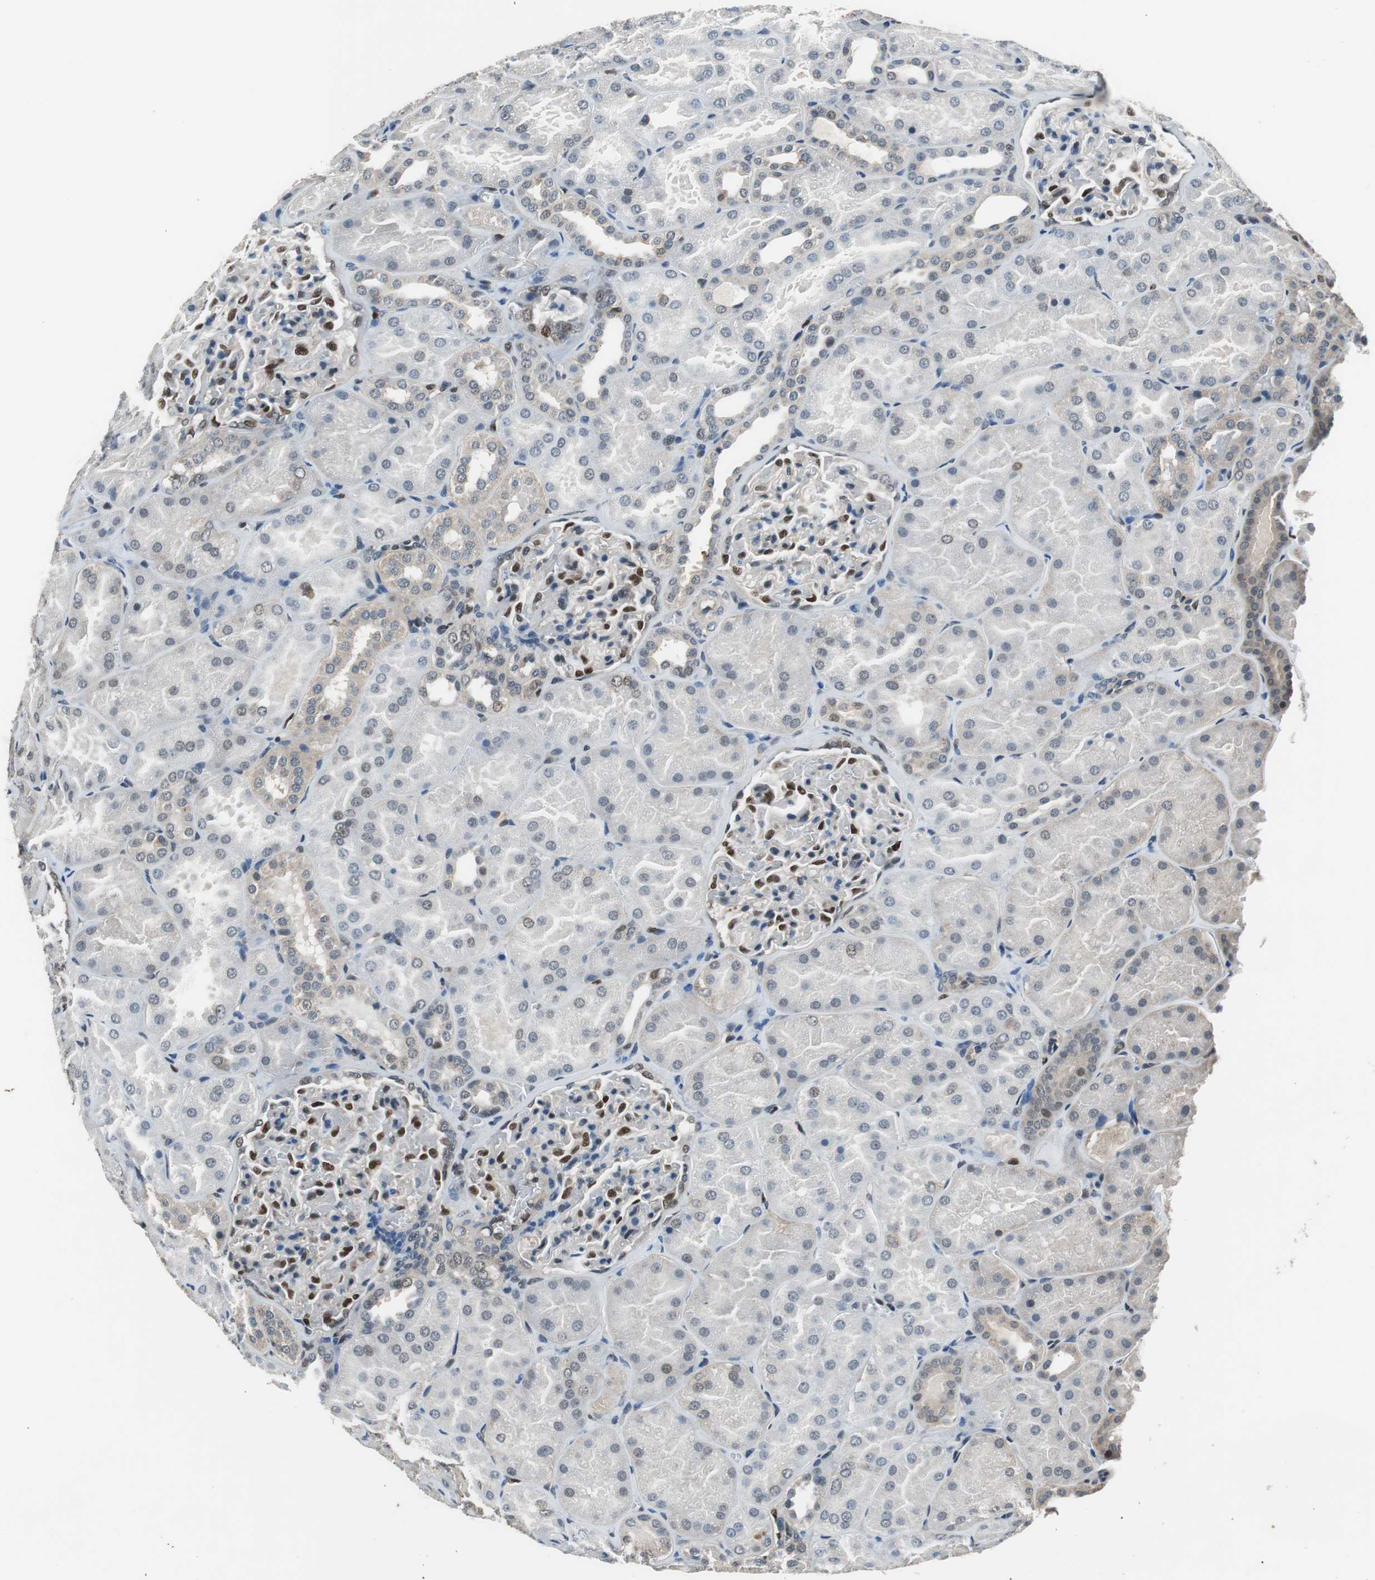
{"staining": {"intensity": "strong", "quantity": "25%-75%", "location": "nuclear"}, "tissue": "kidney", "cell_type": "Cells in glomeruli", "image_type": "normal", "snomed": [{"axis": "morphology", "description": "Normal tissue, NOS"}, {"axis": "topography", "description": "Kidney"}], "caption": "An image of kidney stained for a protein exhibits strong nuclear brown staining in cells in glomeruli.", "gene": "MAFB", "patient": {"sex": "male", "age": 28}}